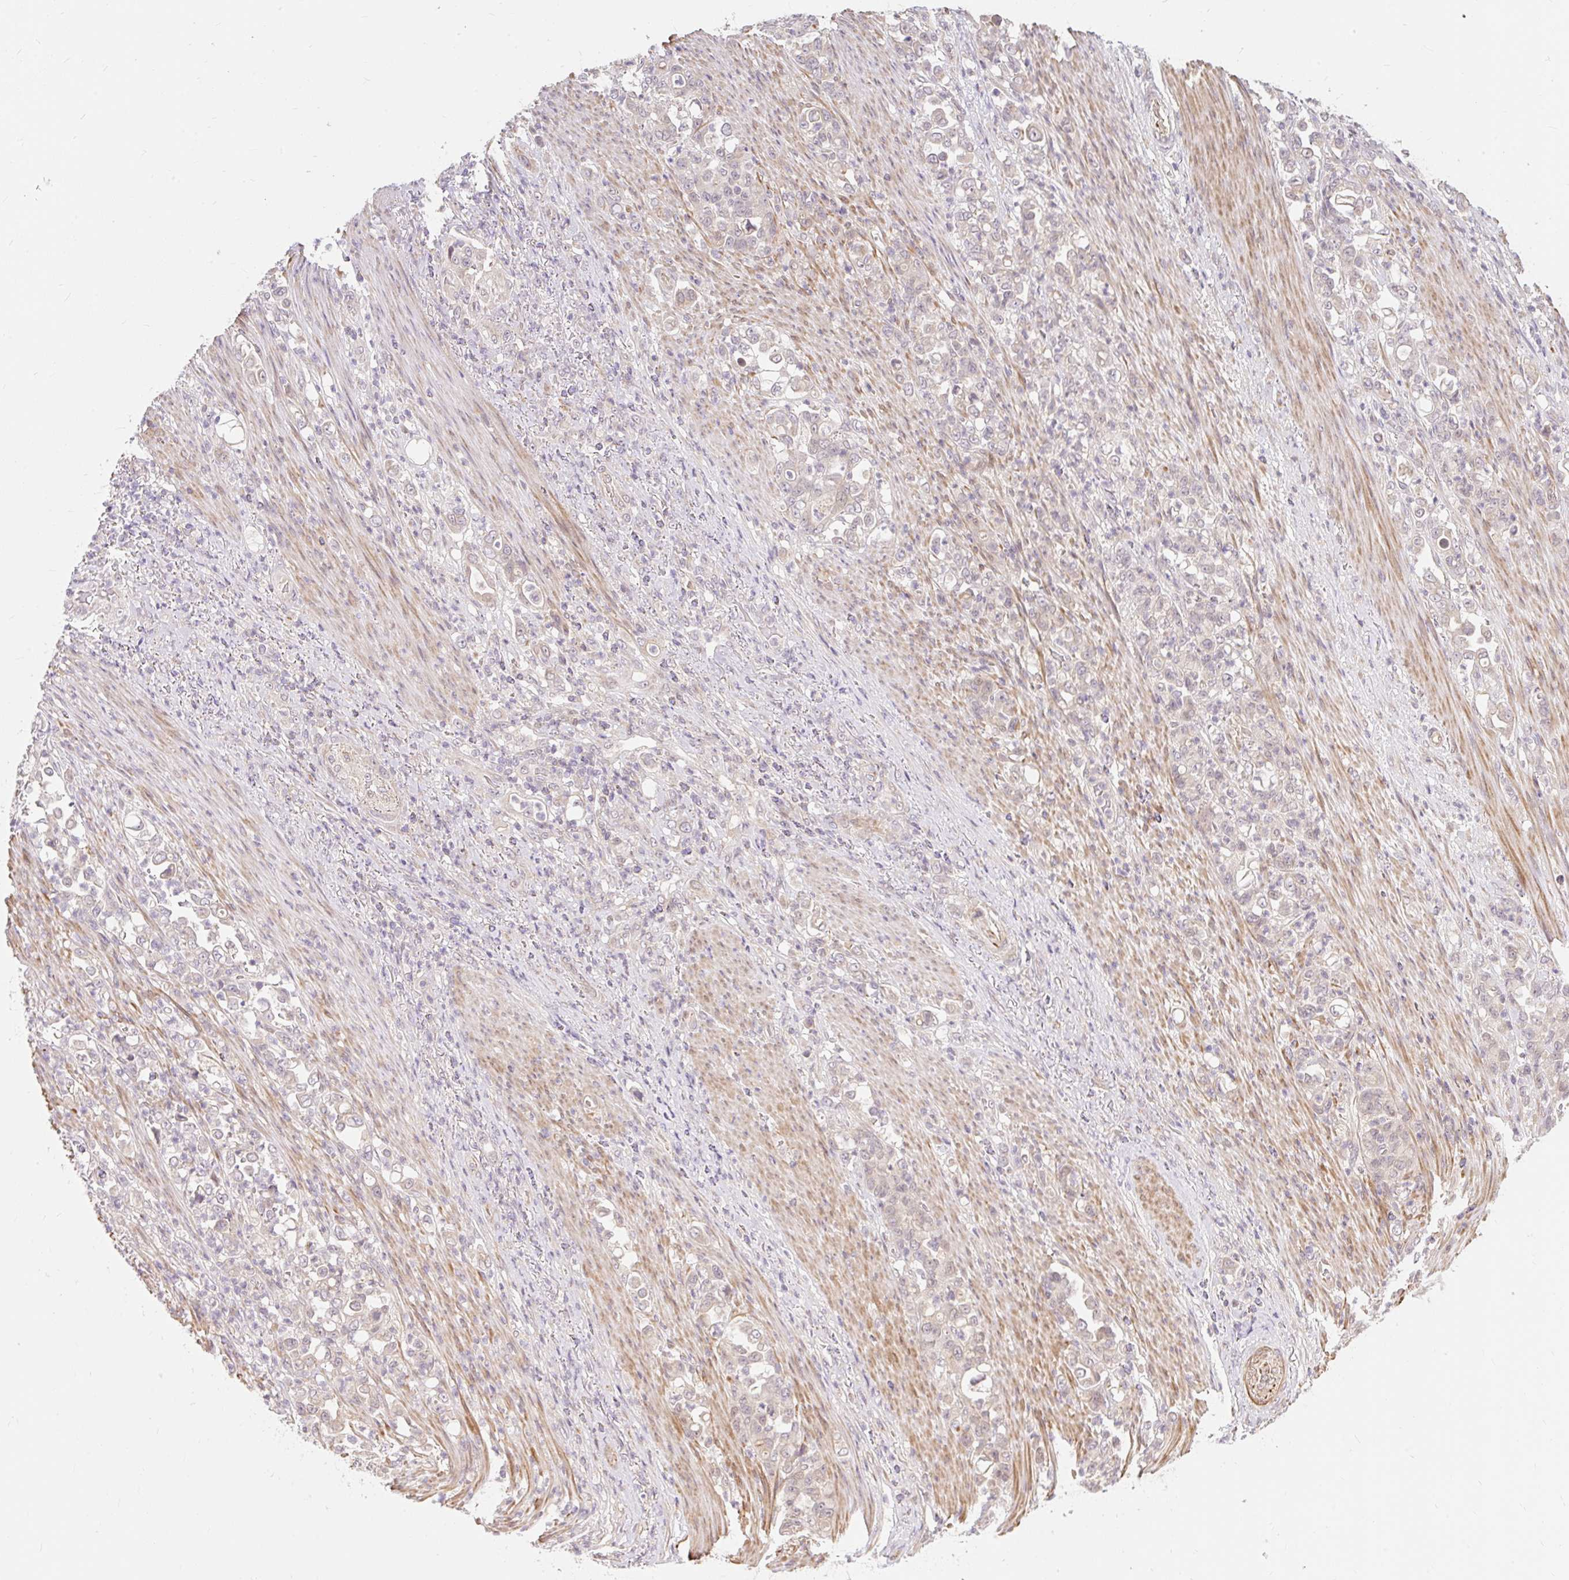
{"staining": {"intensity": "negative", "quantity": "none", "location": "none"}, "tissue": "stomach cancer", "cell_type": "Tumor cells", "image_type": "cancer", "snomed": [{"axis": "morphology", "description": "Normal tissue, NOS"}, {"axis": "morphology", "description": "Adenocarcinoma, NOS"}, {"axis": "topography", "description": "Stomach"}], "caption": "Histopathology image shows no protein expression in tumor cells of stomach cancer tissue.", "gene": "EMC10", "patient": {"sex": "female", "age": 79}}